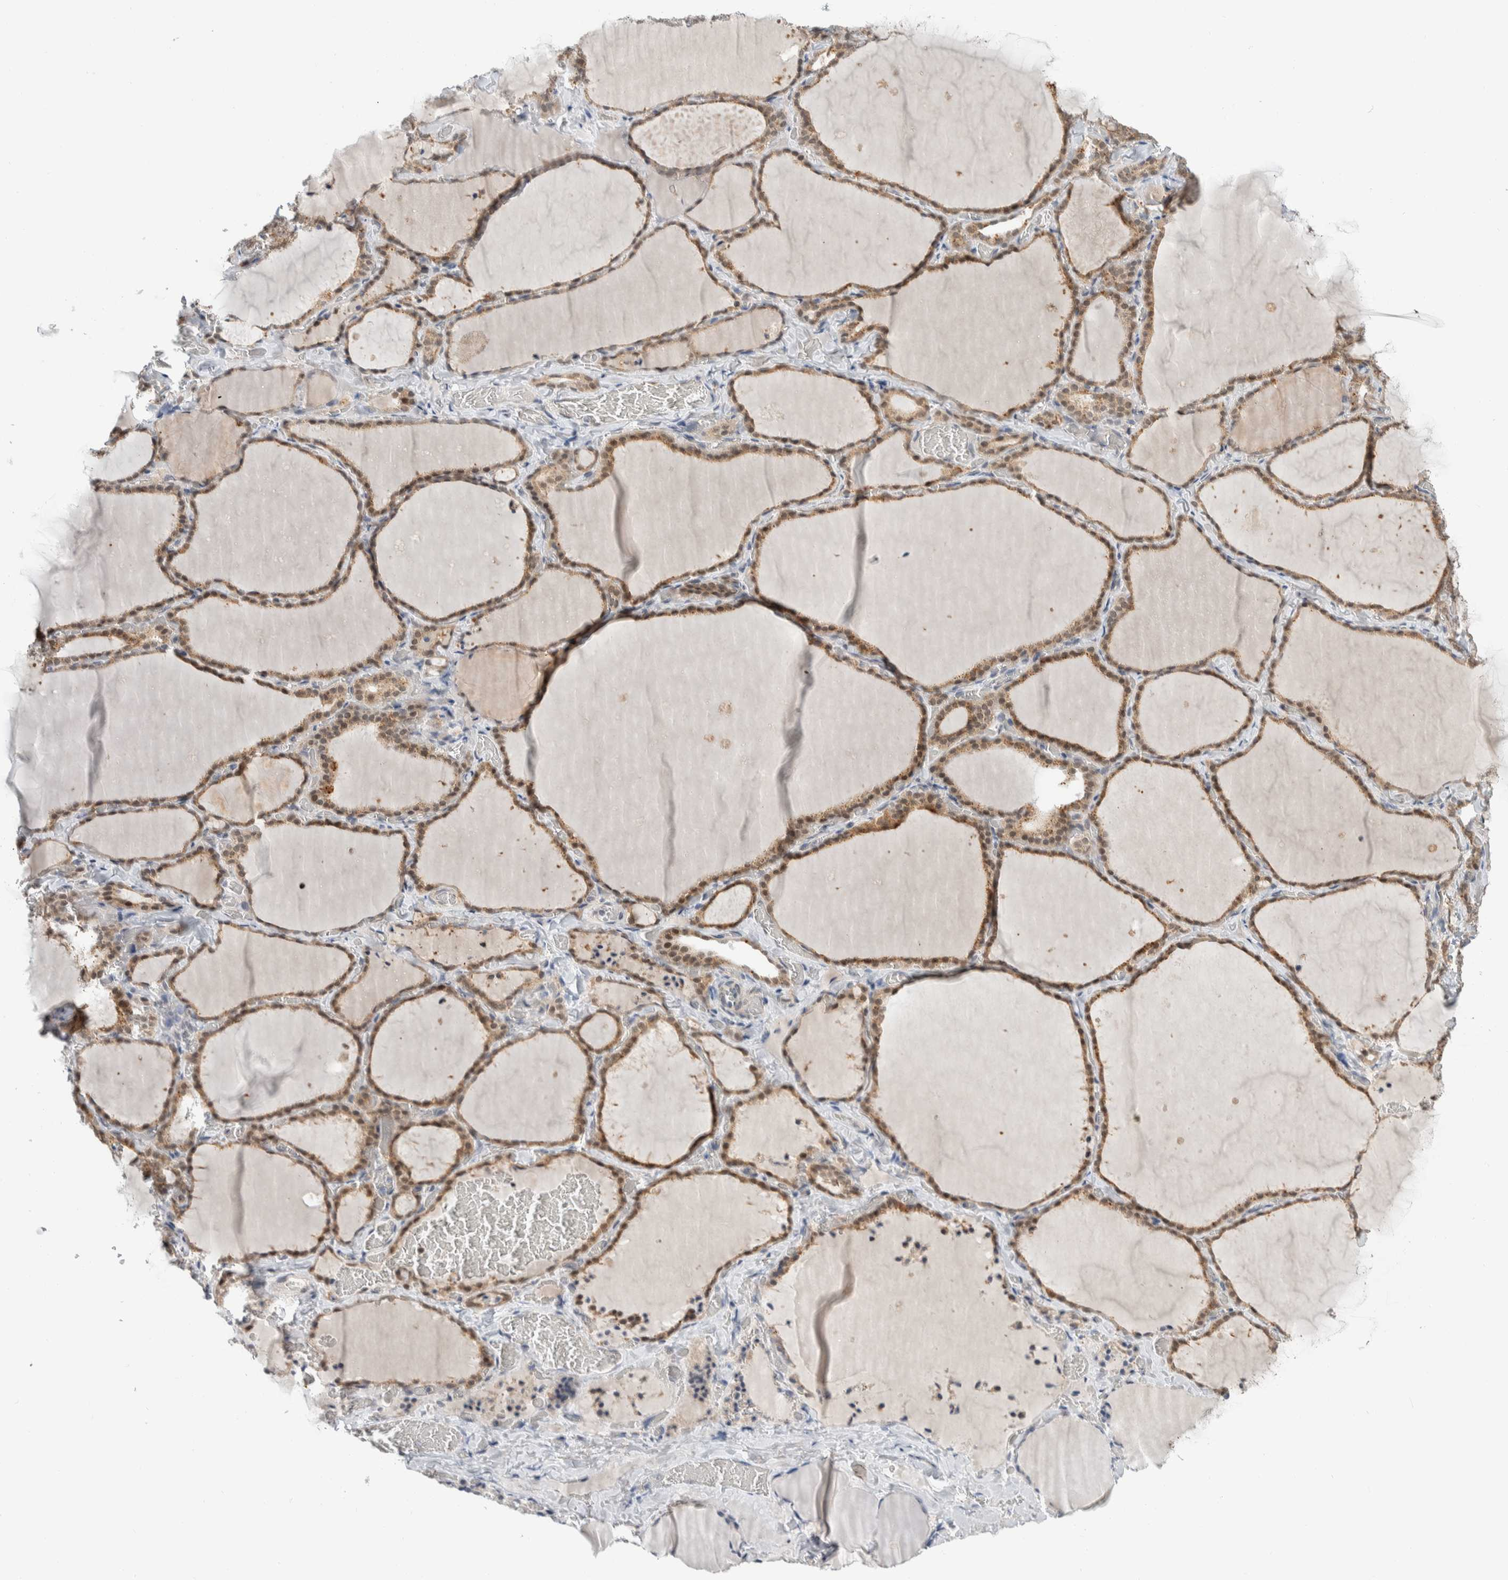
{"staining": {"intensity": "moderate", "quantity": ">75%", "location": "cytoplasmic/membranous"}, "tissue": "thyroid gland", "cell_type": "Glandular cells", "image_type": "normal", "snomed": [{"axis": "morphology", "description": "Normal tissue, NOS"}, {"axis": "topography", "description": "Thyroid gland"}], "caption": "DAB immunohistochemical staining of normal thyroid gland displays moderate cytoplasmic/membranous protein positivity in about >75% of glandular cells.", "gene": "SHPK", "patient": {"sex": "female", "age": 22}}